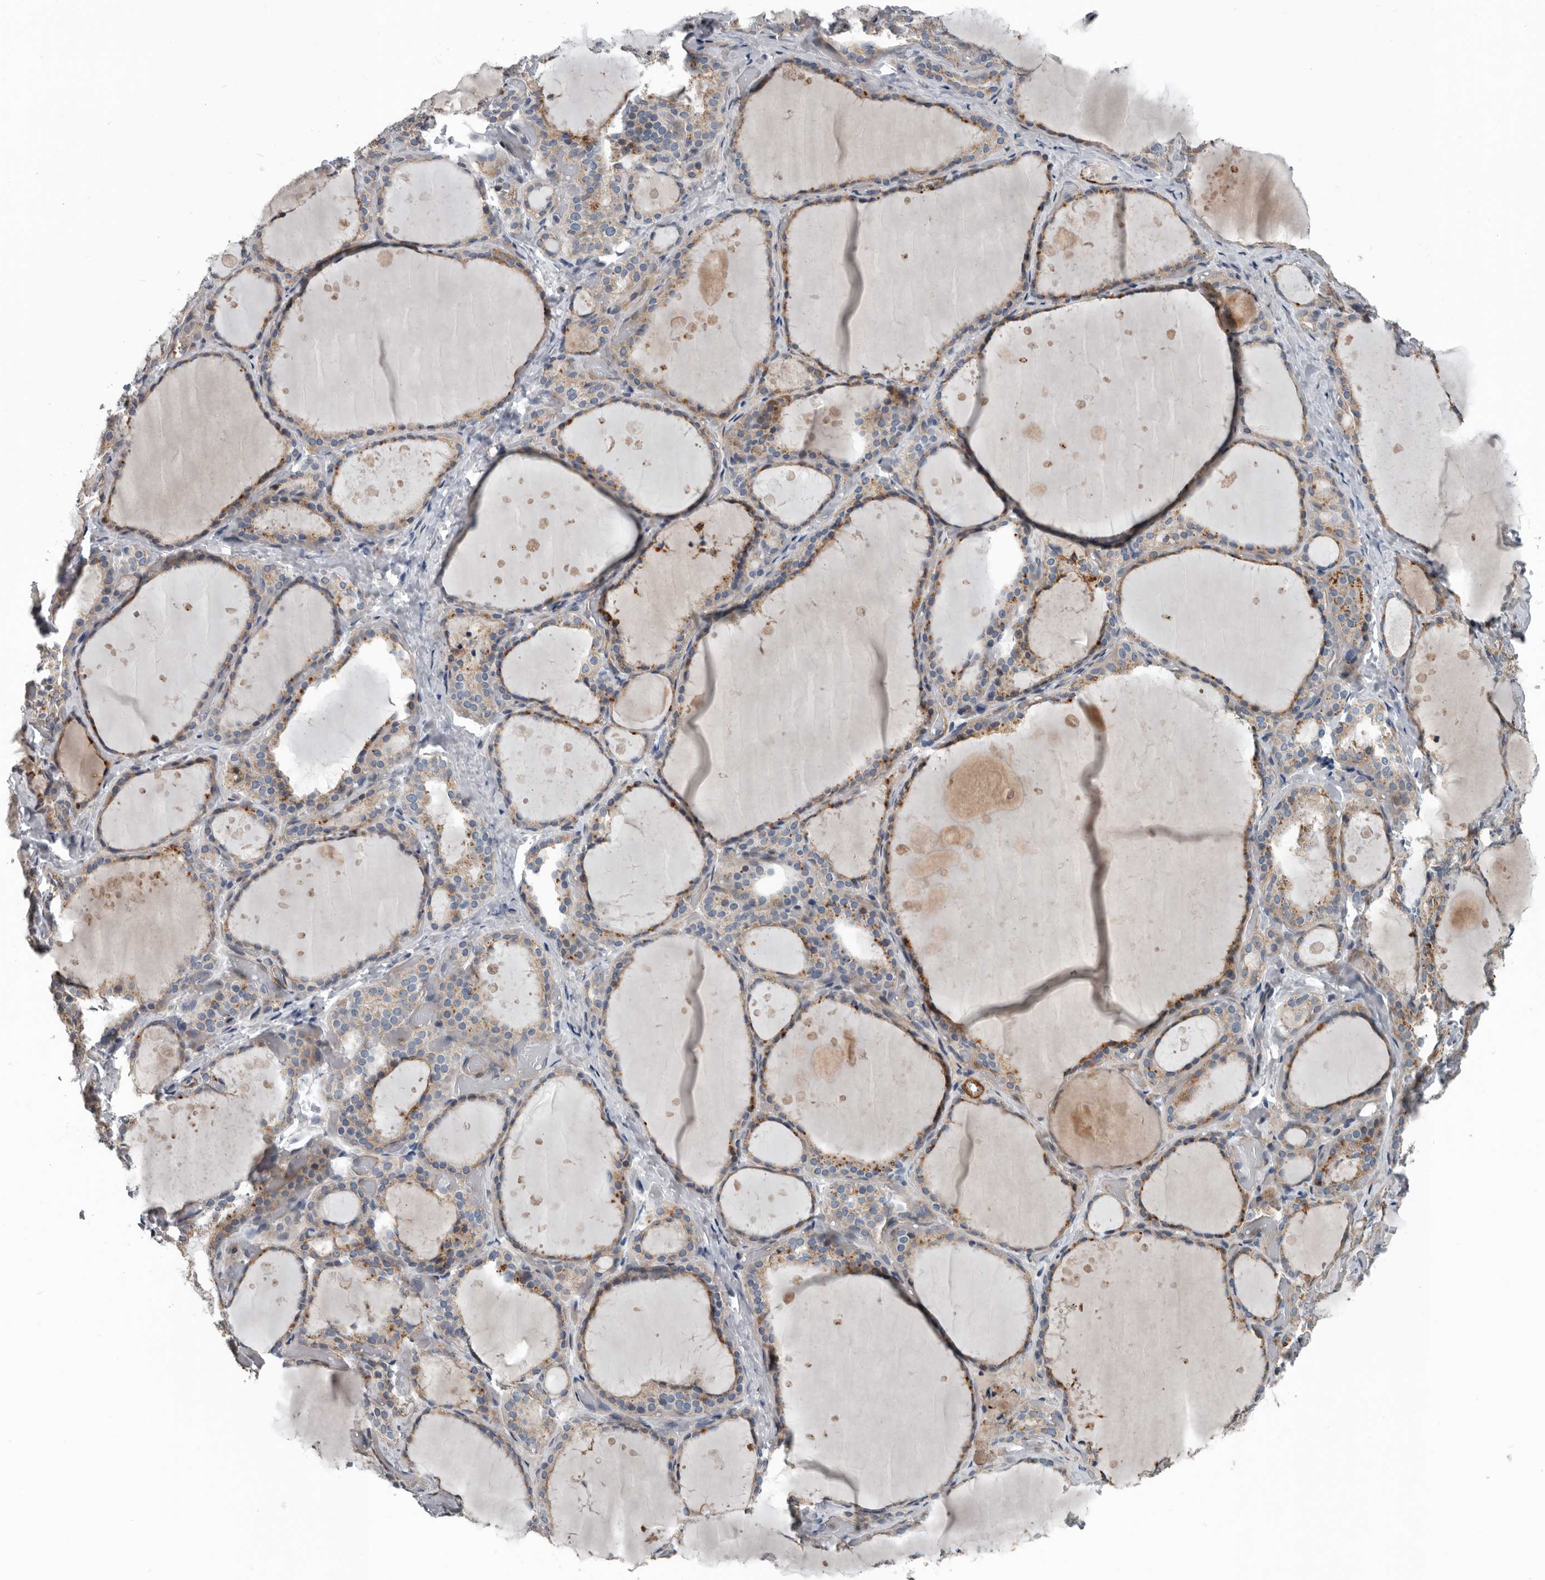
{"staining": {"intensity": "moderate", "quantity": ">75%", "location": "cytoplasmic/membranous"}, "tissue": "thyroid gland", "cell_type": "Glandular cells", "image_type": "normal", "snomed": [{"axis": "morphology", "description": "Normal tissue, NOS"}, {"axis": "topography", "description": "Thyroid gland"}], "caption": "Immunohistochemistry (IHC) histopathology image of unremarkable human thyroid gland stained for a protein (brown), which displays medium levels of moderate cytoplasmic/membranous positivity in about >75% of glandular cells.", "gene": "DPY19L4", "patient": {"sex": "female", "age": 44}}